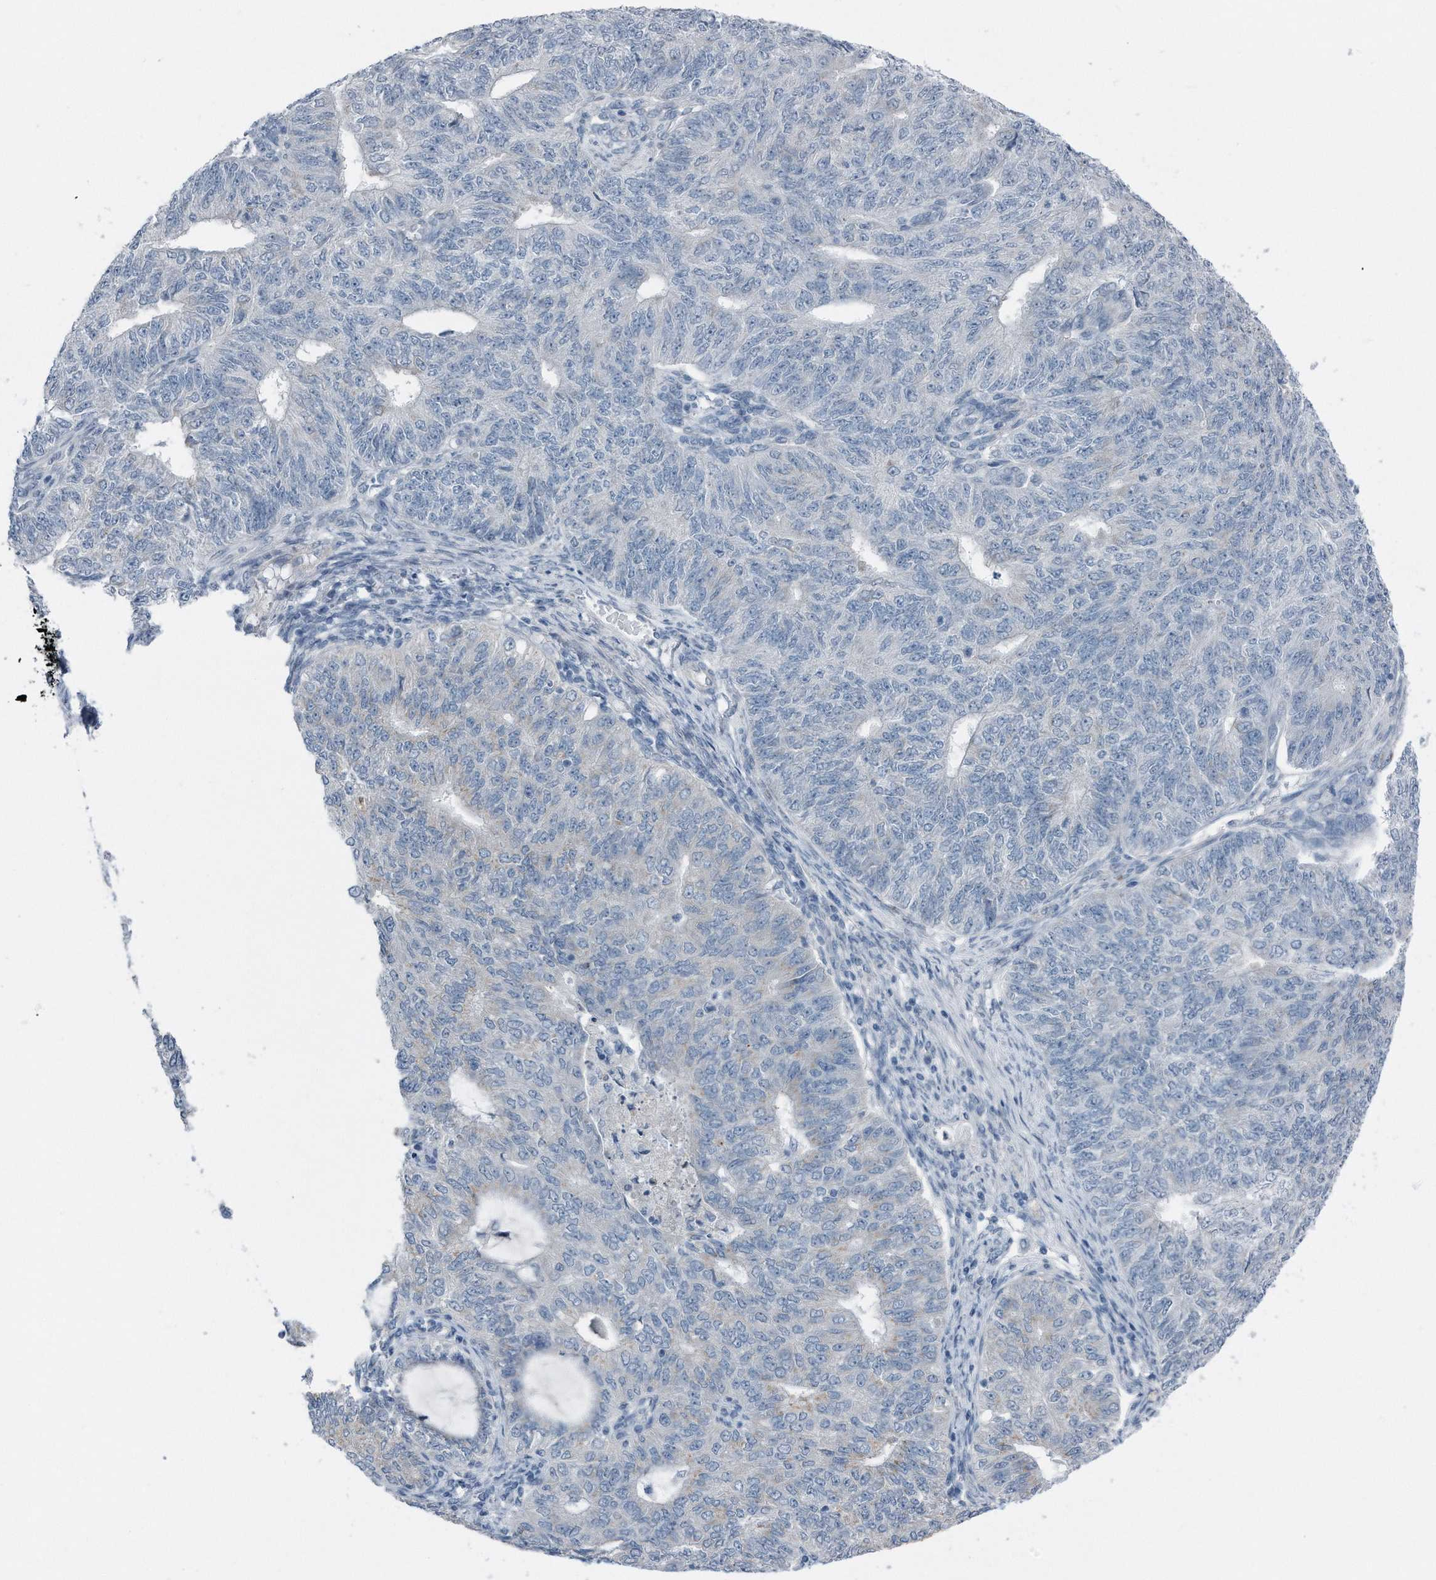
{"staining": {"intensity": "negative", "quantity": "none", "location": "none"}, "tissue": "endometrial cancer", "cell_type": "Tumor cells", "image_type": "cancer", "snomed": [{"axis": "morphology", "description": "Adenocarcinoma, NOS"}, {"axis": "topography", "description": "Endometrium"}], "caption": "Immunohistochemistry (IHC) photomicrograph of neoplastic tissue: human endometrial cancer (adenocarcinoma) stained with DAB (3,3'-diaminobenzidine) displays no significant protein staining in tumor cells.", "gene": "YRDC", "patient": {"sex": "female", "age": 32}}